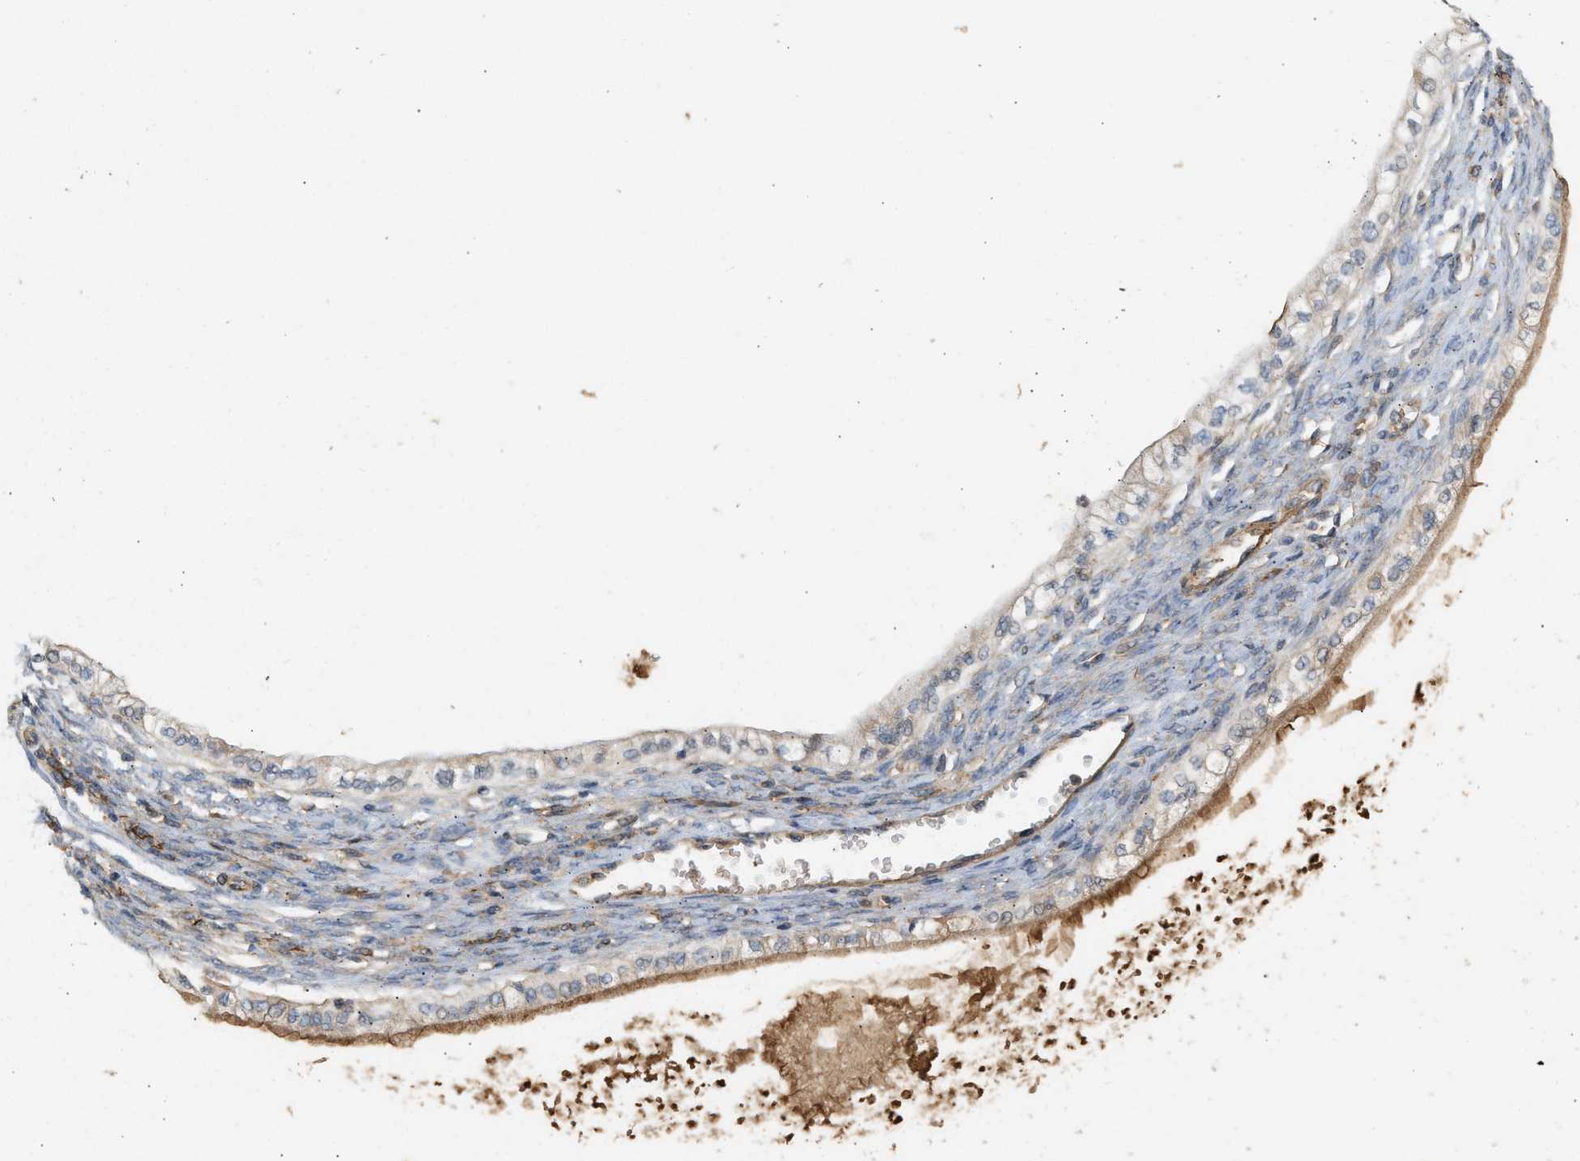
{"staining": {"intensity": "strong", "quantity": "25%-75%", "location": "cytoplasmic/membranous"}, "tissue": "ovarian cancer", "cell_type": "Tumor cells", "image_type": "cancer", "snomed": [{"axis": "morphology", "description": "Cystadenocarcinoma, mucinous, NOS"}, {"axis": "topography", "description": "Ovary"}], "caption": "This is a micrograph of immunohistochemistry staining of ovarian cancer, which shows strong positivity in the cytoplasmic/membranous of tumor cells.", "gene": "F8", "patient": {"sex": "female", "age": 57}}